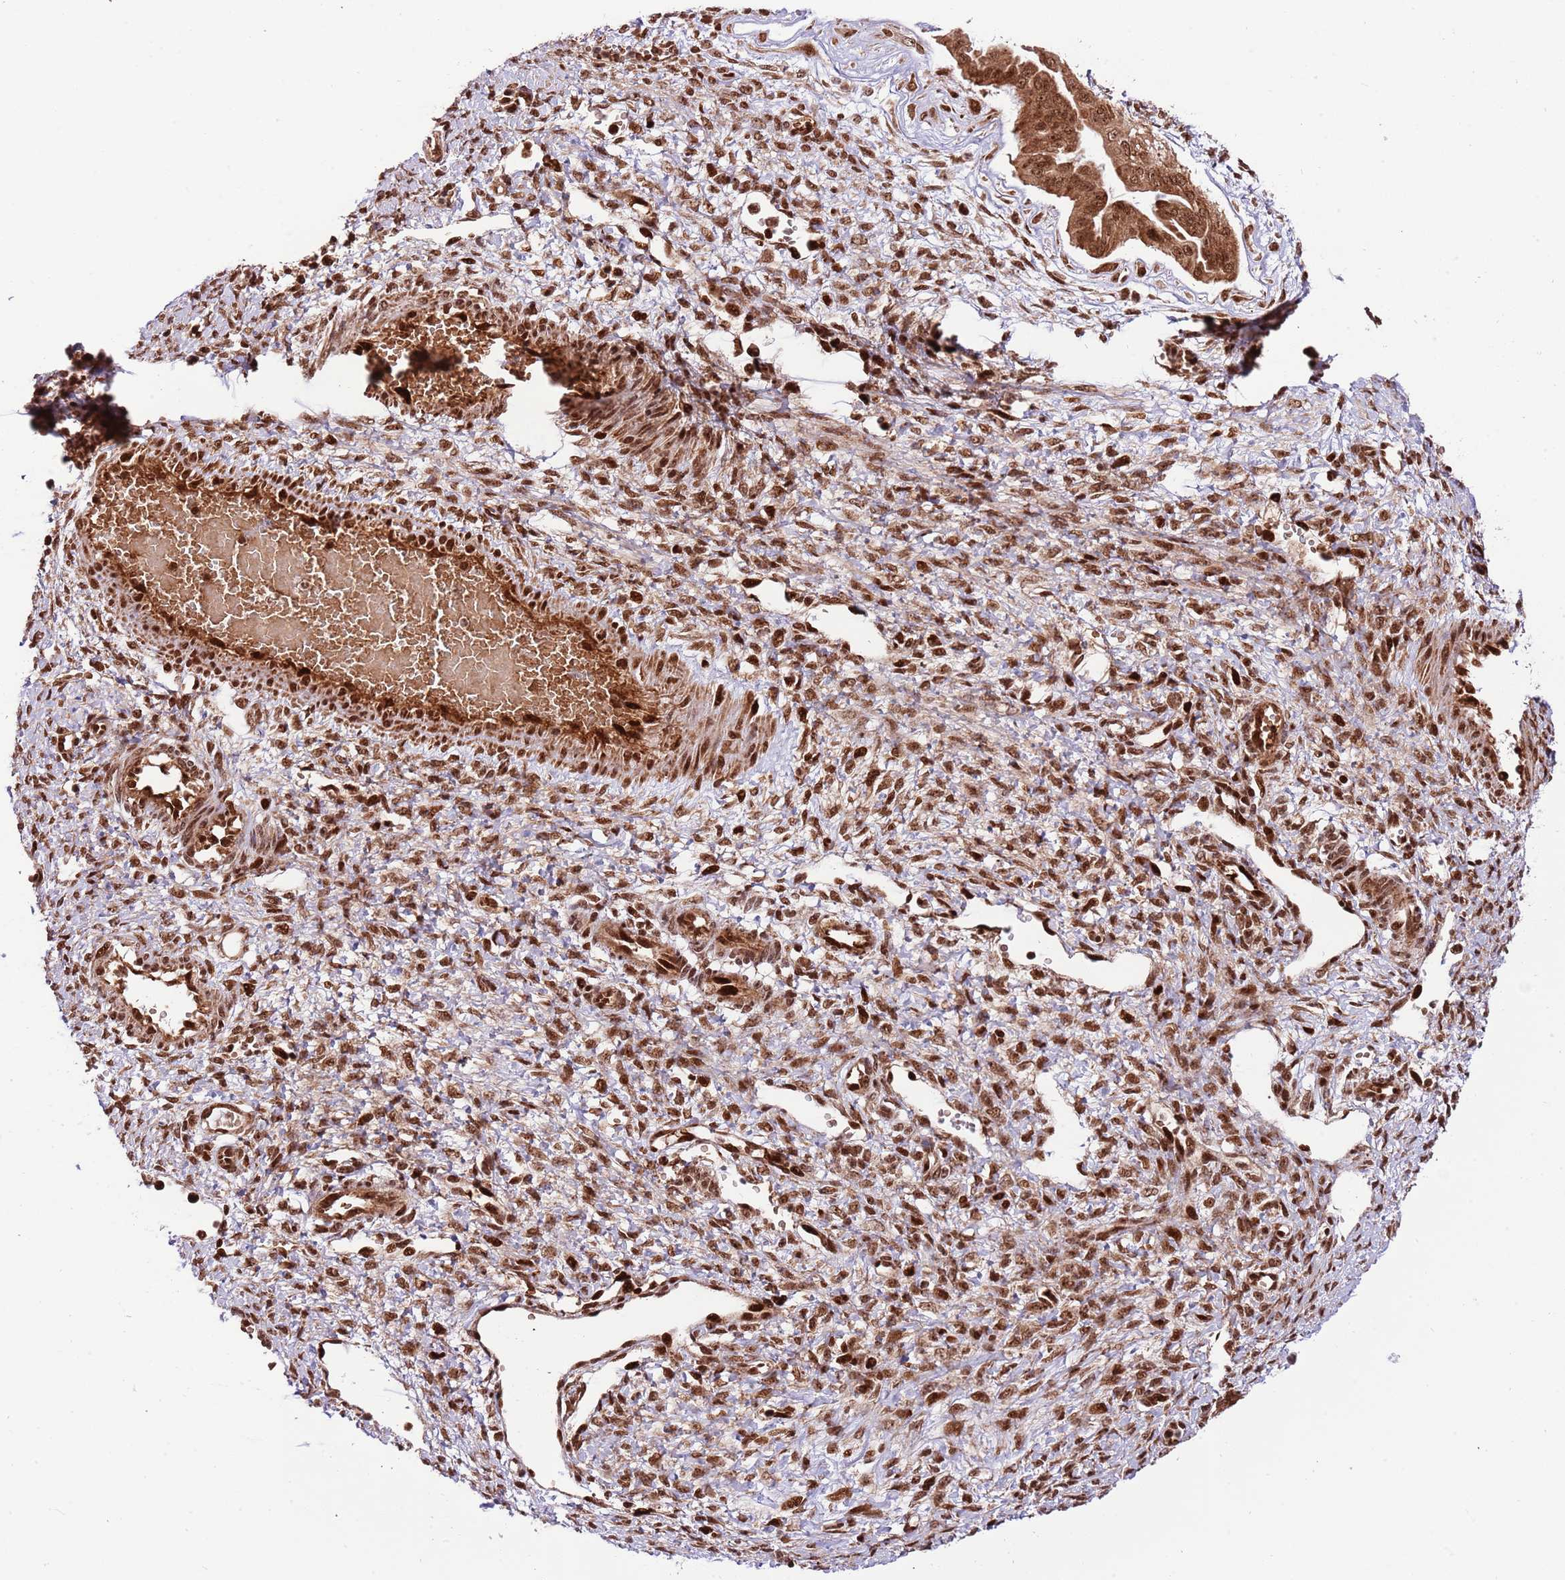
{"staining": {"intensity": "strong", "quantity": ">75%", "location": "cytoplasmic/membranous,nuclear"}, "tissue": "ovarian cancer", "cell_type": "Tumor cells", "image_type": "cancer", "snomed": [{"axis": "morphology", "description": "Cystadenocarcinoma, mucinous, NOS"}, {"axis": "topography", "description": "Ovary"}], "caption": "Immunohistochemical staining of ovarian cancer (mucinous cystadenocarcinoma) displays strong cytoplasmic/membranous and nuclear protein expression in approximately >75% of tumor cells.", "gene": "RIF1", "patient": {"sex": "female", "age": 73}}